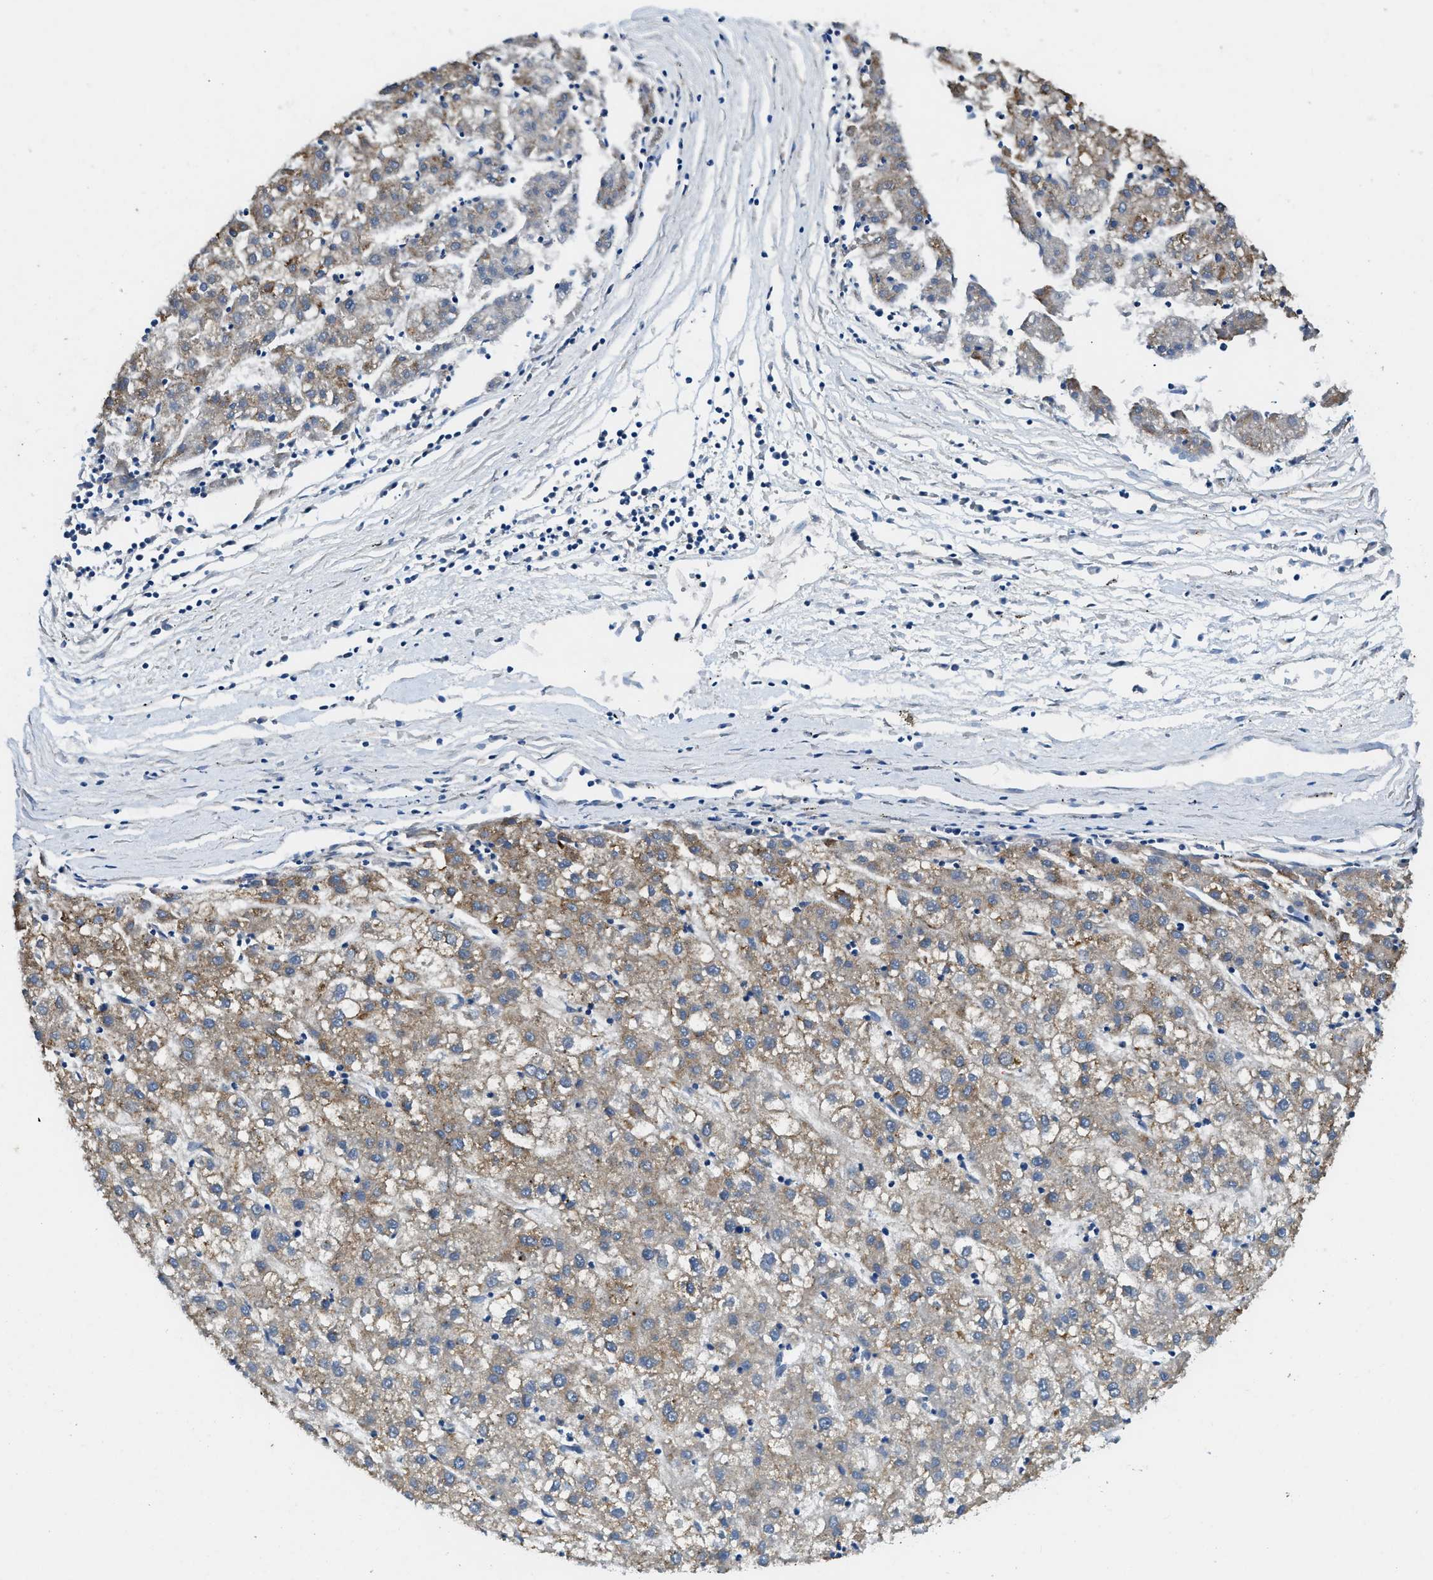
{"staining": {"intensity": "moderate", "quantity": "25%-75%", "location": "cytoplasmic/membranous"}, "tissue": "liver cancer", "cell_type": "Tumor cells", "image_type": "cancer", "snomed": [{"axis": "morphology", "description": "Carcinoma, Hepatocellular, NOS"}, {"axis": "topography", "description": "Liver"}], "caption": "This is an image of immunohistochemistry (IHC) staining of liver cancer (hepatocellular carcinoma), which shows moderate staining in the cytoplasmic/membranous of tumor cells.", "gene": "CDK15", "patient": {"sex": "male", "age": 72}}